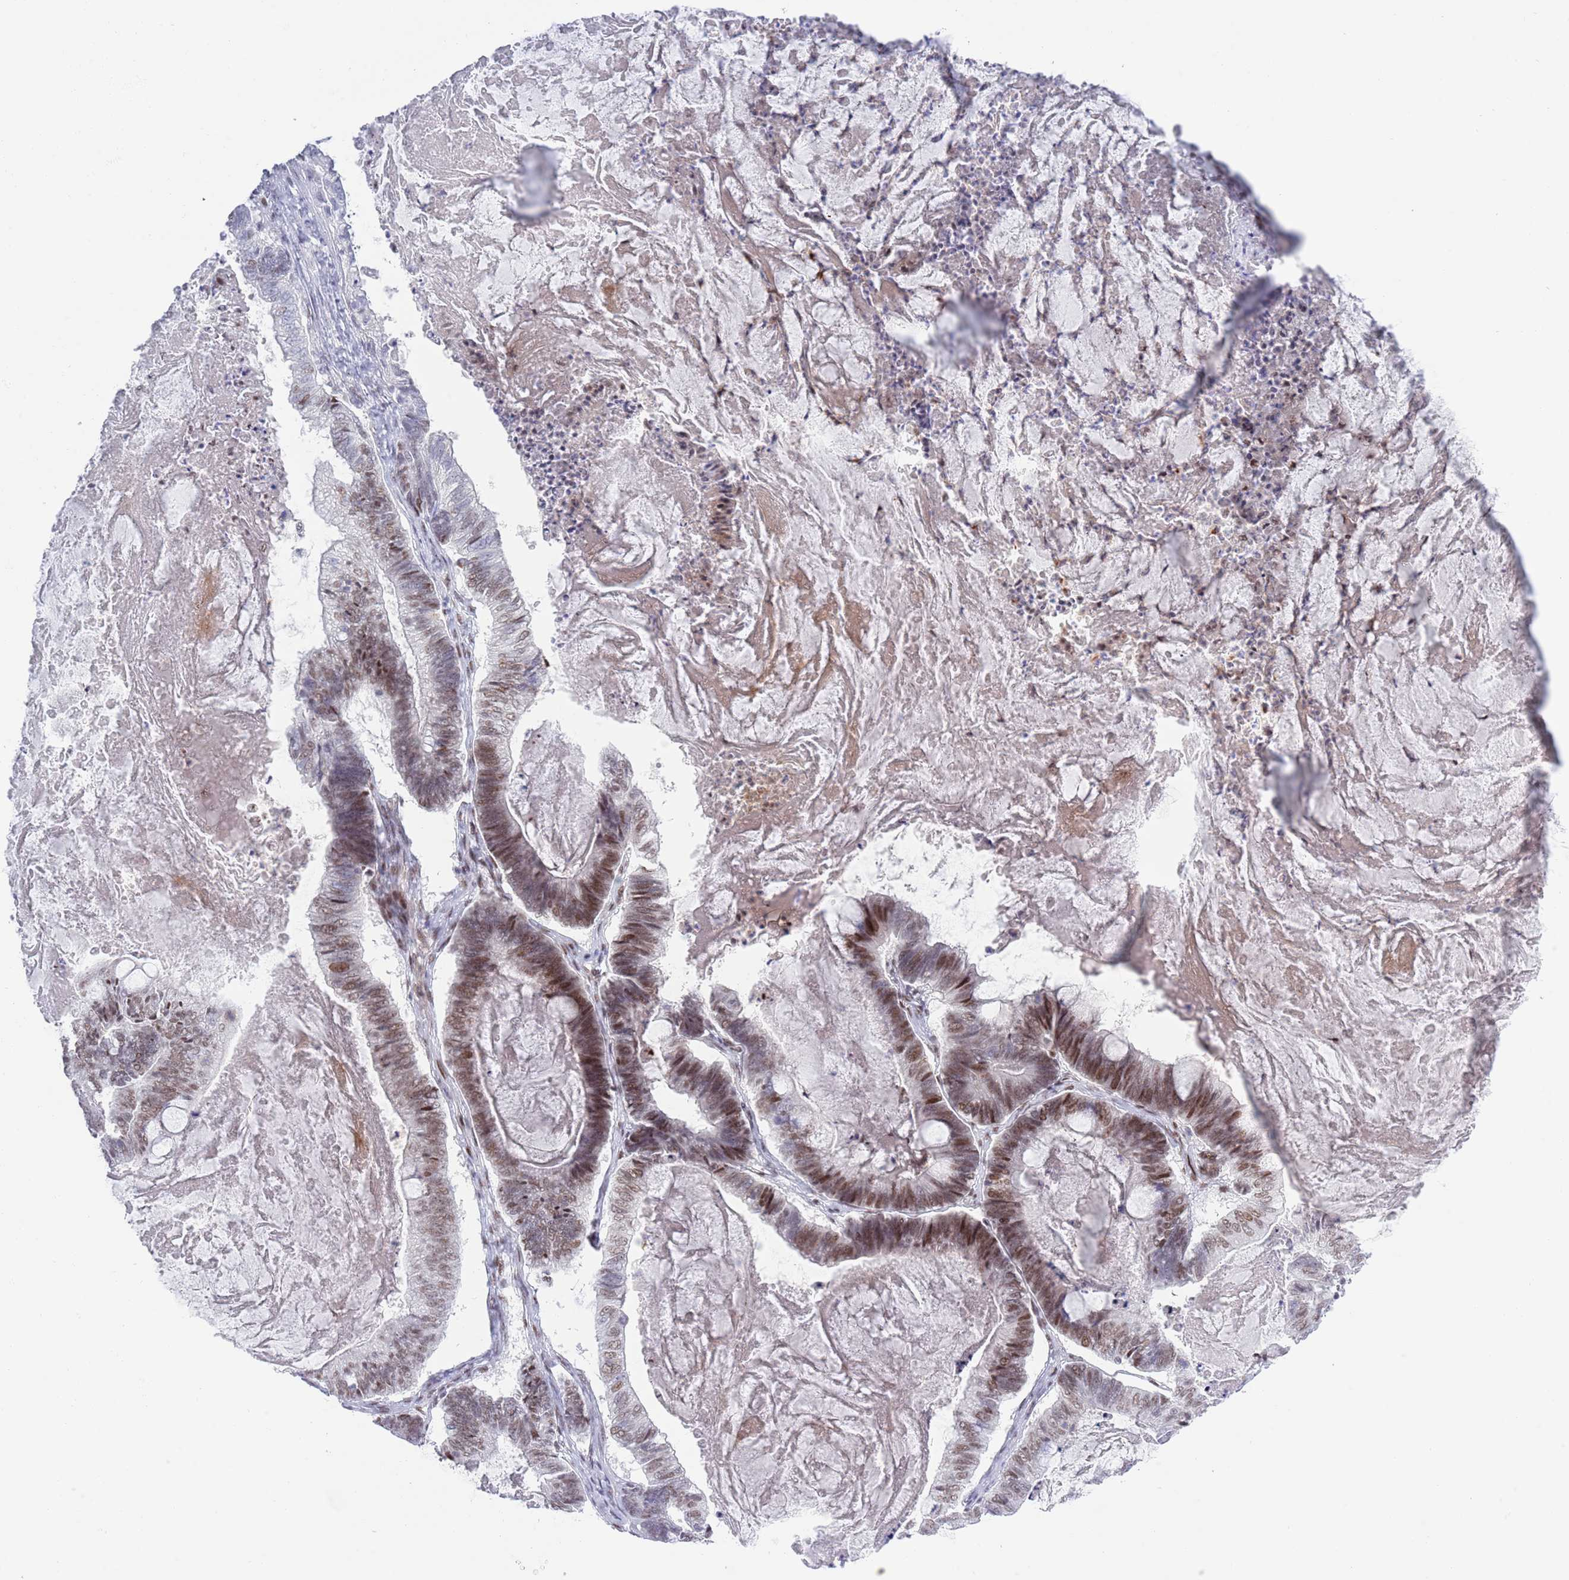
{"staining": {"intensity": "moderate", "quantity": "25%-75%", "location": "nuclear"}, "tissue": "ovarian cancer", "cell_type": "Tumor cells", "image_type": "cancer", "snomed": [{"axis": "morphology", "description": "Cystadenocarcinoma, mucinous, NOS"}, {"axis": "topography", "description": "Ovary"}], "caption": "A brown stain shows moderate nuclear positivity of a protein in ovarian cancer tumor cells.", "gene": "ZNF382", "patient": {"sex": "female", "age": 61}}